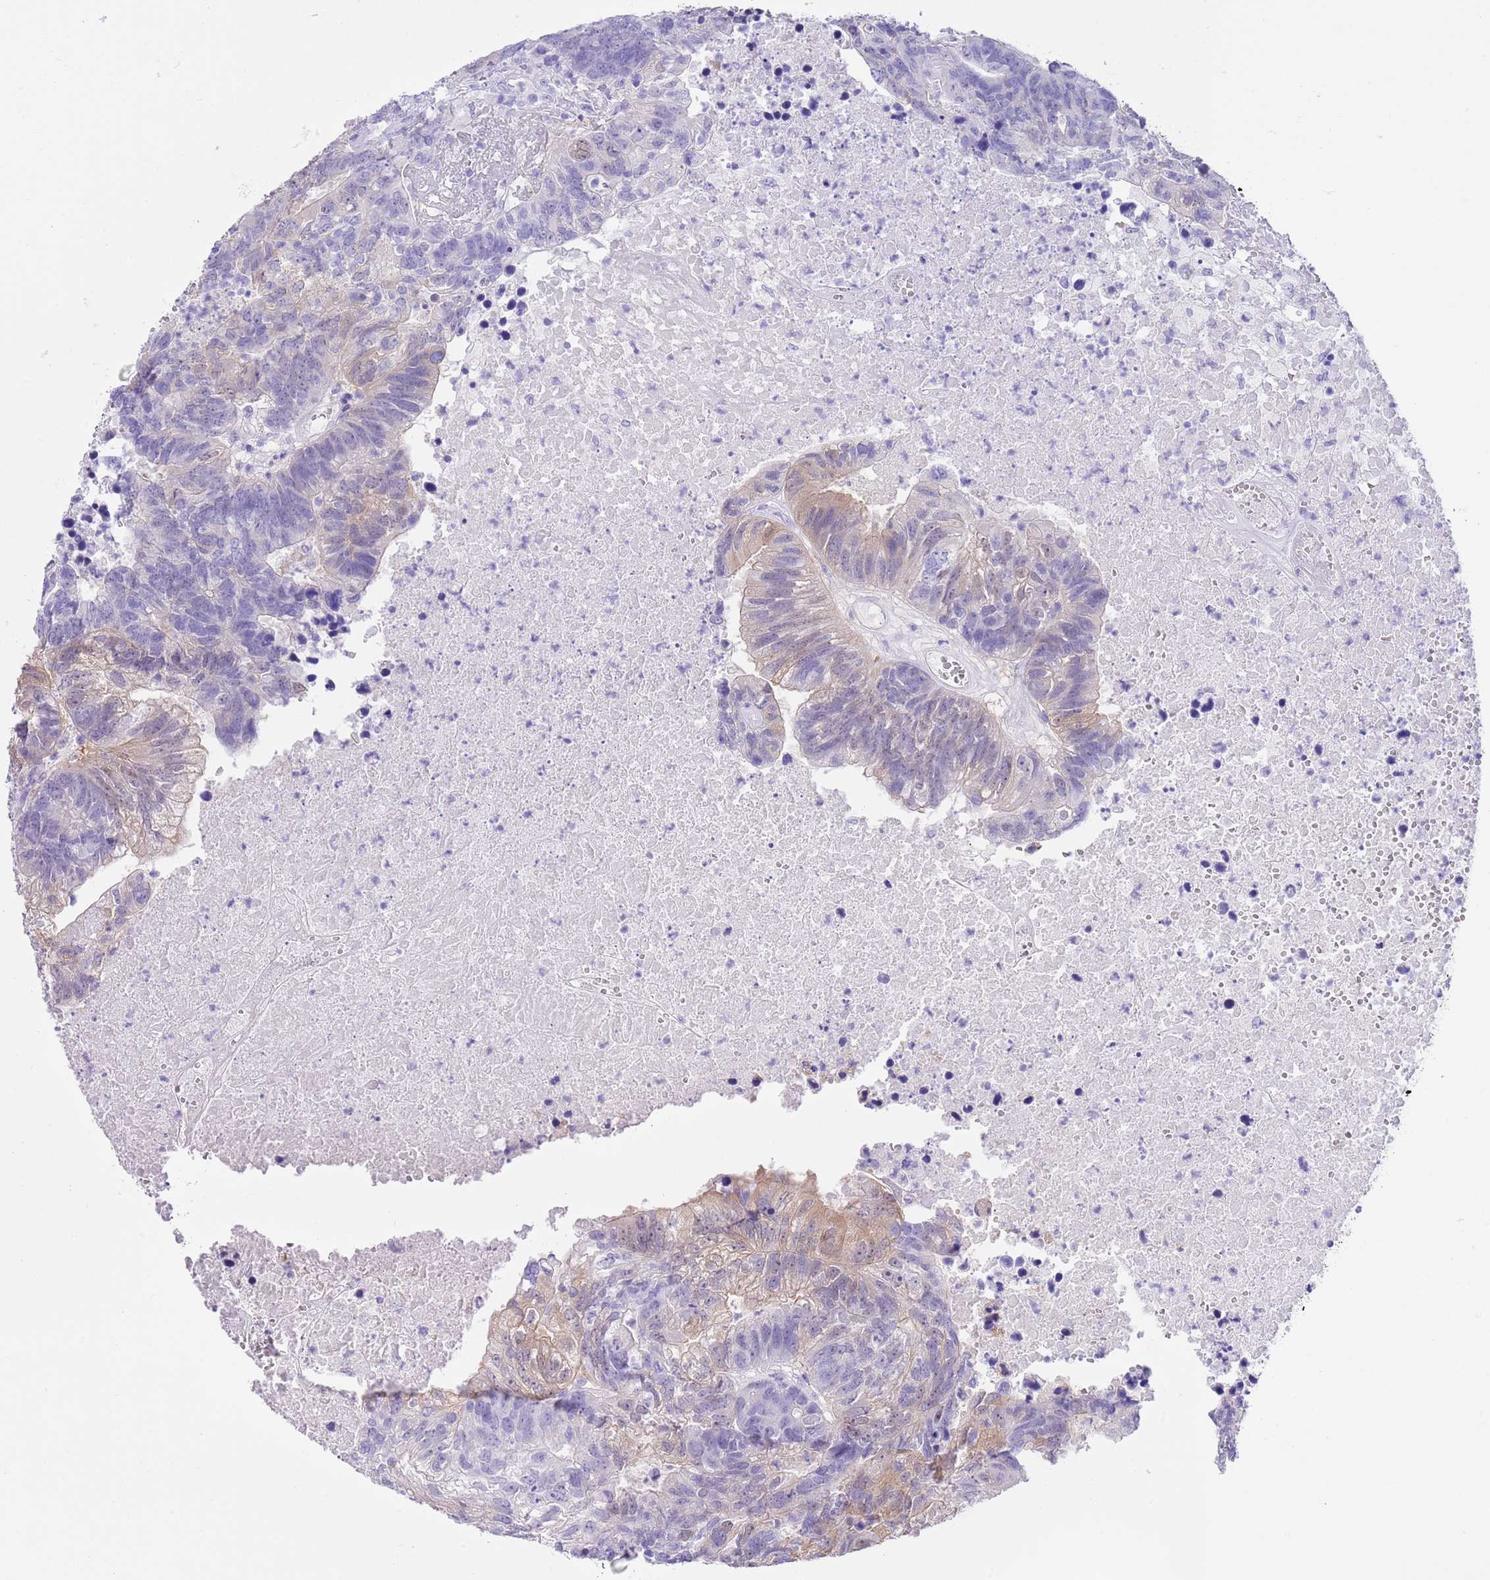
{"staining": {"intensity": "weak", "quantity": "<25%", "location": "cytoplasmic/membranous"}, "tissue": "colorectal cancer", "cell_type": "Tumor cells", "image_type": "cancer", "snomed": [{"axis": "morphology", "description": "Adenocarcinoma, NOS"}, {"axis": "topography", "description": "Colon"}], "caption": "Immunohistochemical staining of colorectal cancer shows no significant staining in tumor cells.", "gene": "TMEM185B", "patient": {"sex": "female", "age": 48}}